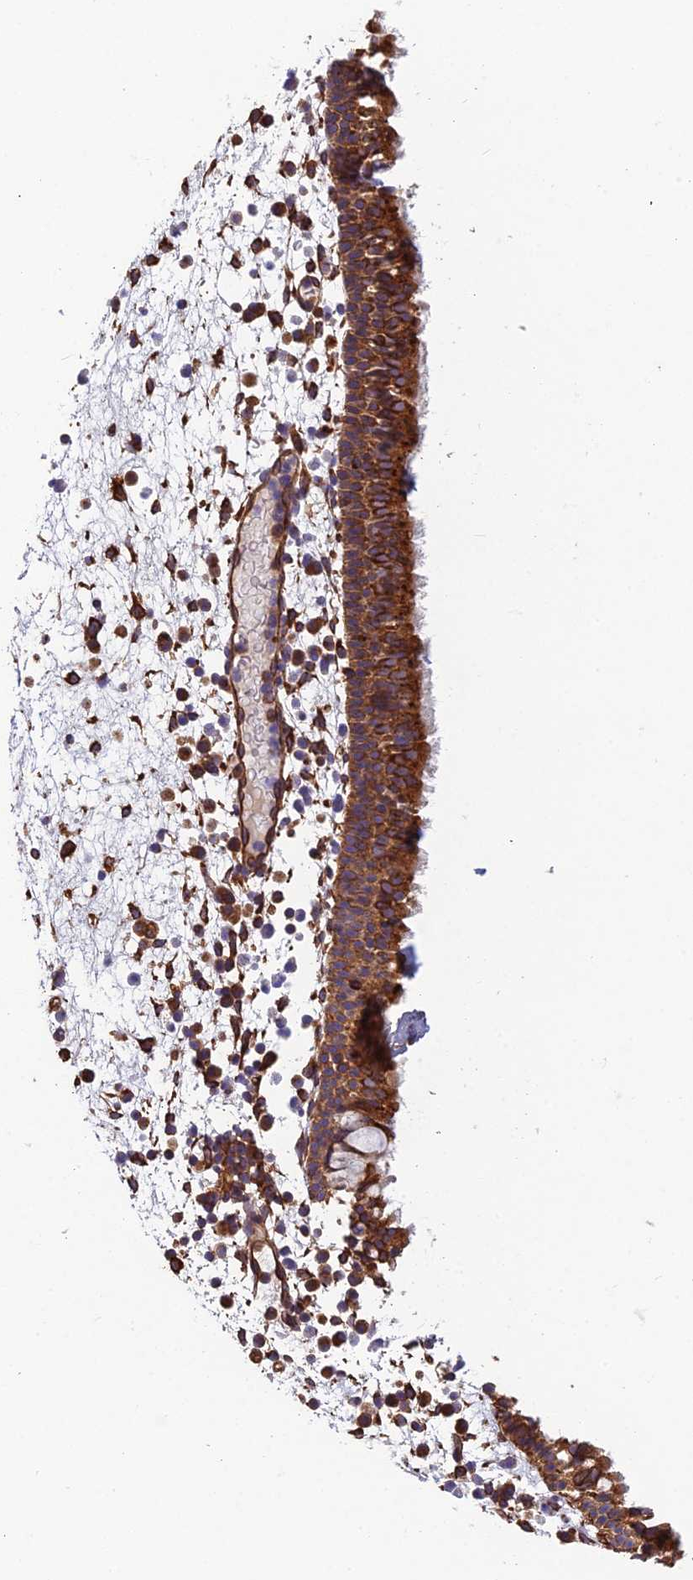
{"staining": {"intensity": "strong", "quantity": ">75%", "location": "cytoplasmic/membranous"}, "tissue": "nasopharynx", "cell_type": "Respiratory epithelial cells", "image_type": "normal", "snomed": [{"axis": "morphology", "description": "Normal tissue, NOS"}, {"axis": "morphology", "description": "Inflammation, NOS"}, {"axis": "morphology", "description": "Malignant melanoma, Metastatic site"}, {"axis": "topography", "description": "Nasopharynx"}], "caption": "A histopathology image showing strong cytoplasmic/membranous expression in approximately >75% of respiratory epithelial cells in normal nasopharynx, as visualized by brown immunohistochemical staining.", "gene": "SPDL1", "patient": {"sex": "male", "age": 70}}